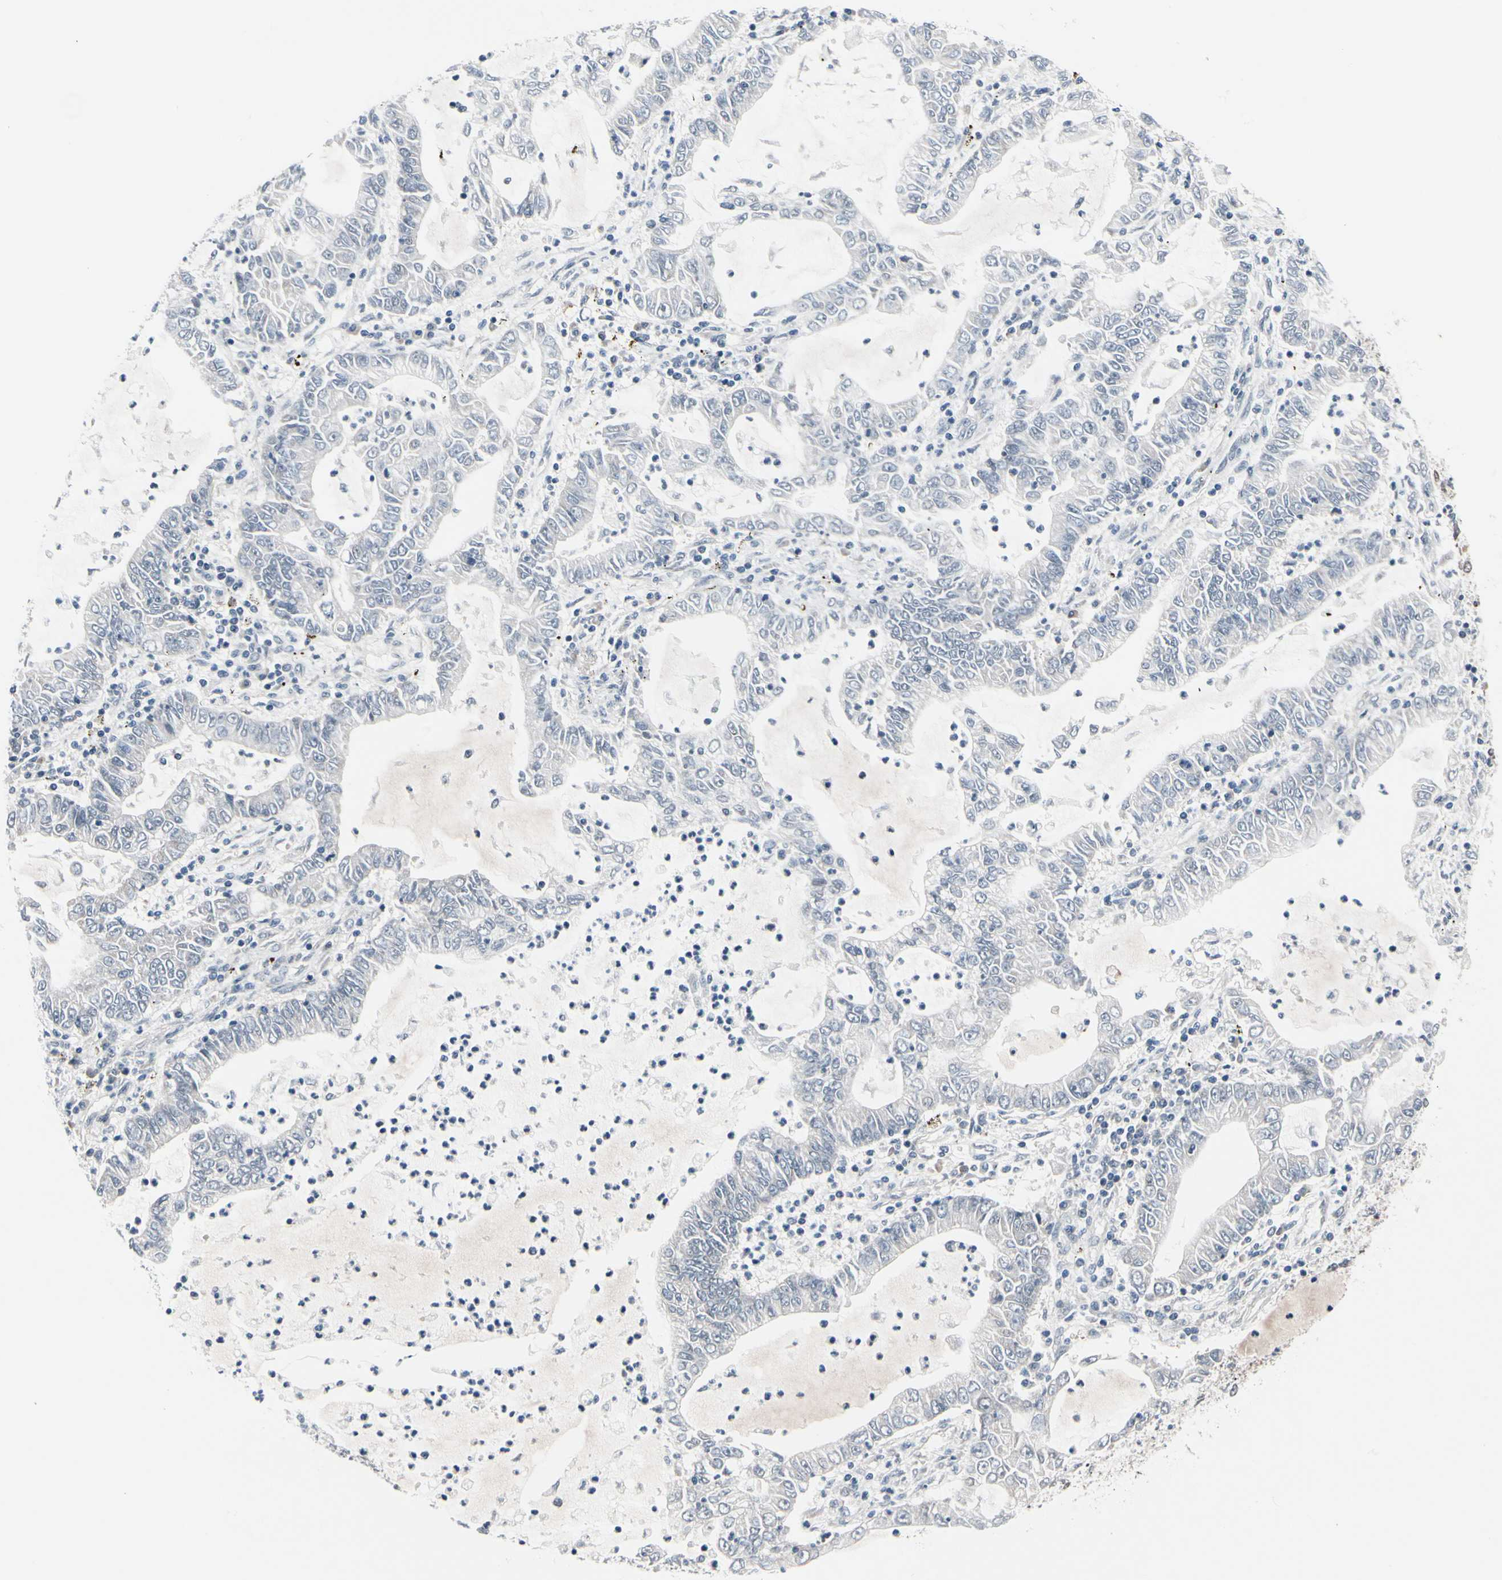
{"staining": {"intensity": "negative", "quantity": "none", "location": "none"}, "tissue": "lung cancer", "cell_type": "Tumor cells", "image_type": "cancer", "snomed": [{"axis": "morphology", "description": "Adenocarcinoma, NOS"}, {"axis": "topography", "description": "Lung"}], "caption": "Protein analysis of lung cancer (adenocarcinoma) exhibits no significant staining in tumor cells.", "gene": "TXN", "patient": {"sex": "female", "age": 51}}